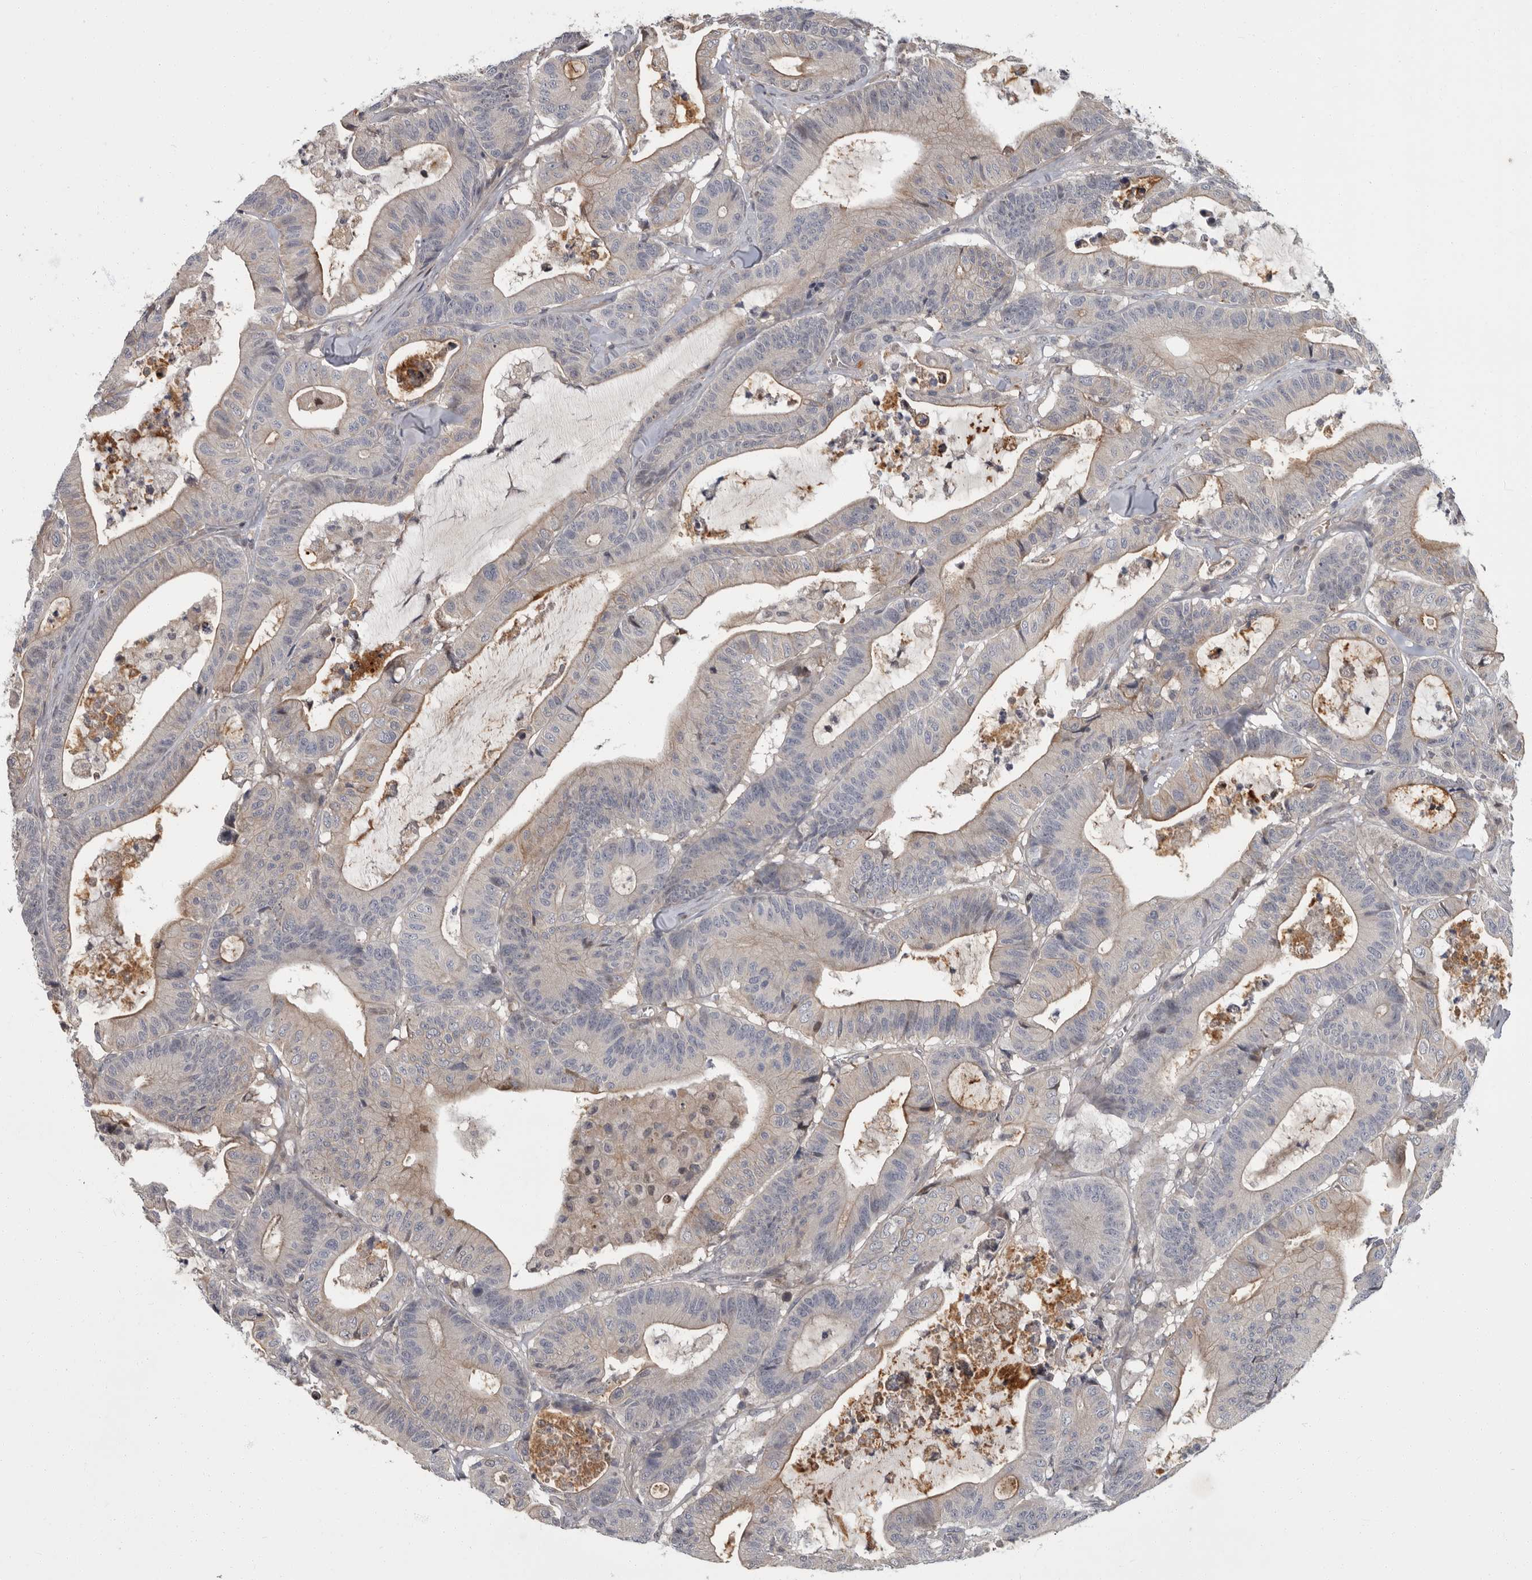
{"staining": {"intensity": "negative", "quantity": "none", "location": "none"}, "tissue": "colorectal cancer", "cell_type": "Tumor cells", "image_type": "cancer", "snomed": [{"axis": "morphology", "description": "Adenocarcinoma, NOS"}, {"axis": "topography", "description": "Colon"}], "caption": "Colorectal adenocarcinoma stained for a protein using immunohistochemistry (IHC) demonstrates no staining tumor cells.", "gene": "PDE7A", "patient": {"sex": "female", "age": 84}}